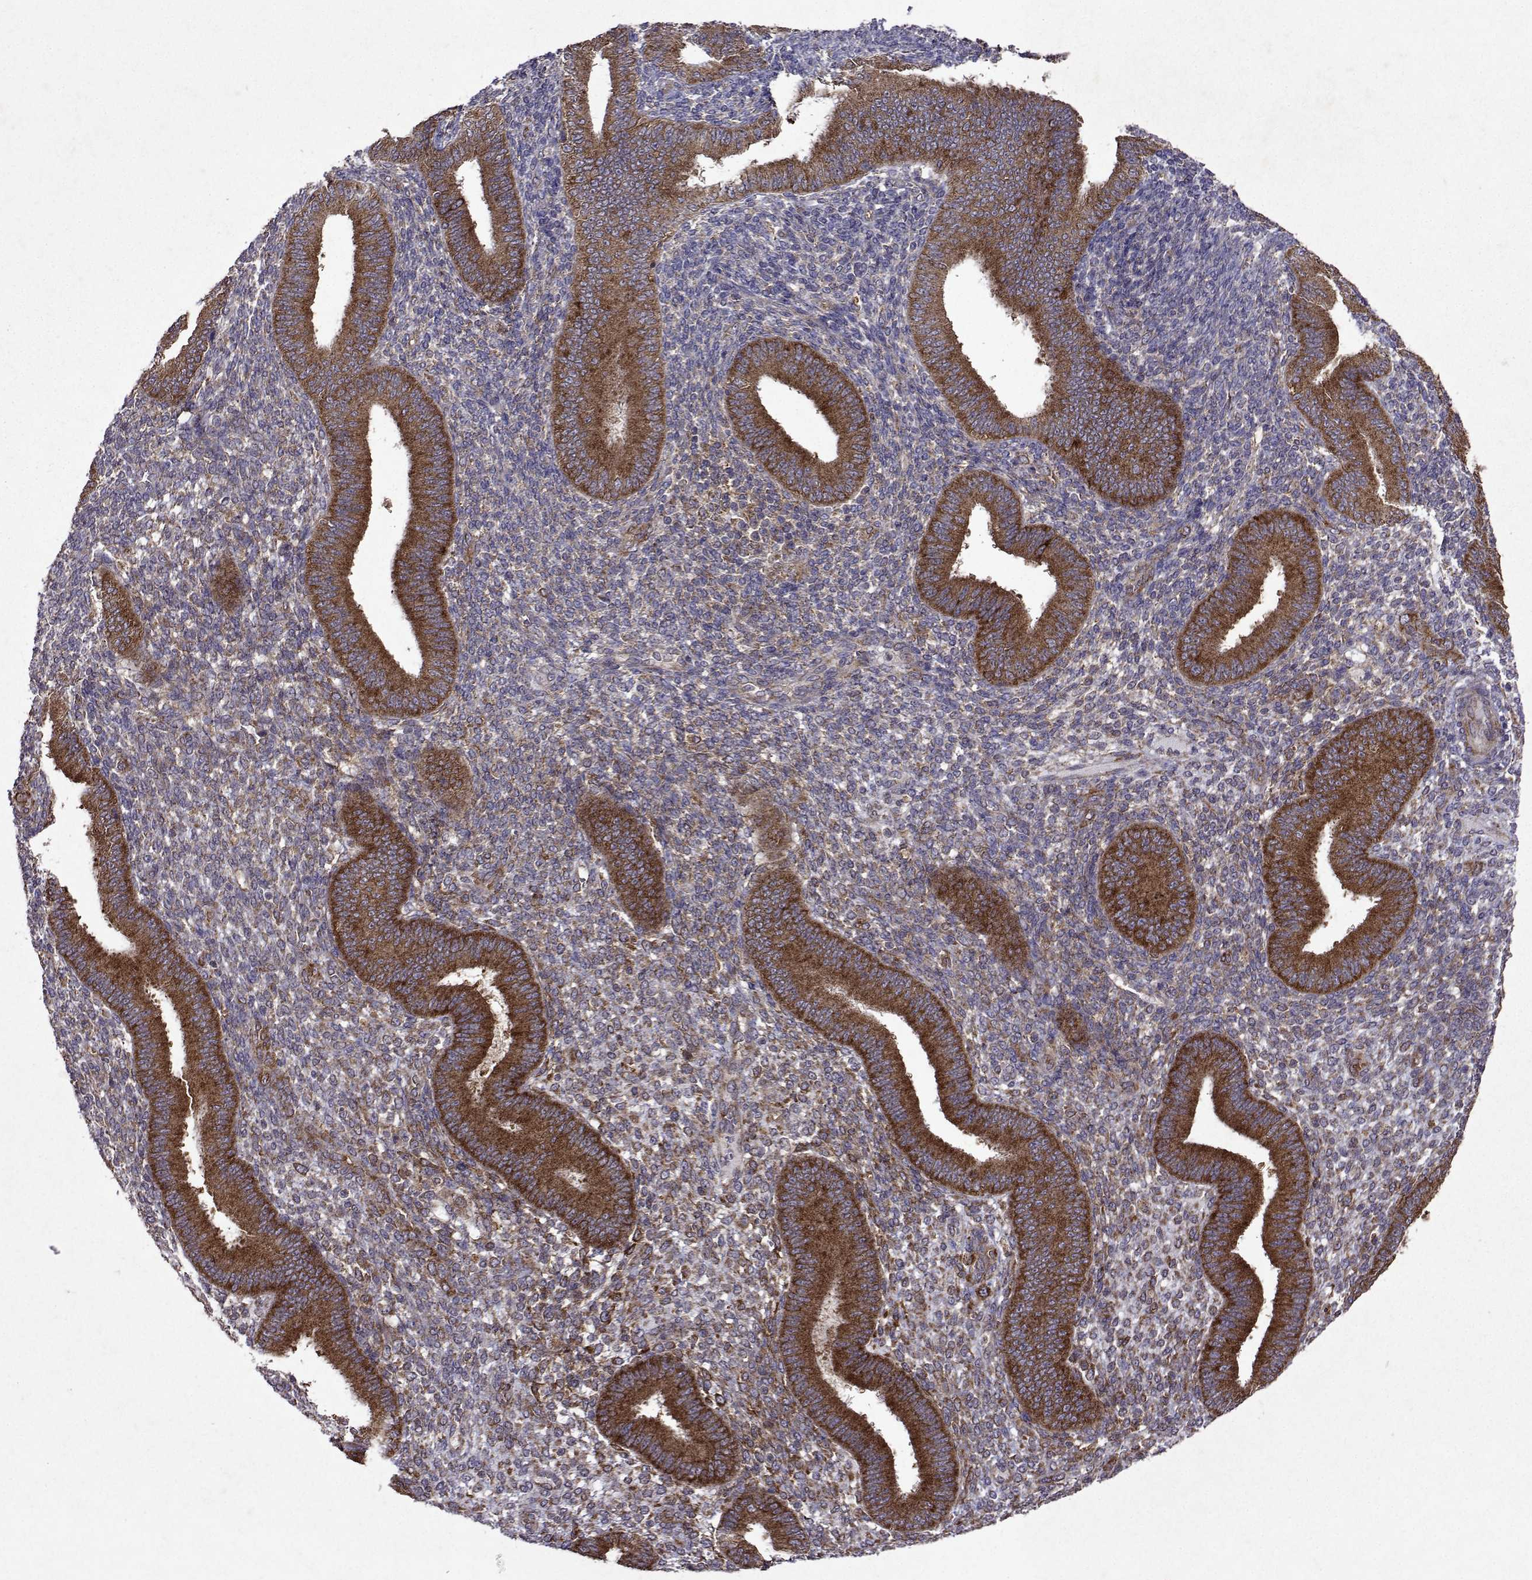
{"staining": {"intensity": "moderate", "quantity": "<25%", "location": "cytoplasmic/membranous"}, "tissue": "endometrium", "cell_type": "Cells in endometrial stroma", "image_type": "normal", "snomed": [{"axis": "morphology", "description": "Normal tissue, NOS"}, {"axis": "topography", "description": "Endometrium"}], "caption": "A low amount of moderate cytoplasmic/membranous expression is present in approximately <25% of cells in endometrial stroma in normal endometrium.", "gene": "TARBP2", "patient": {"sex": "female", "age": 39}}